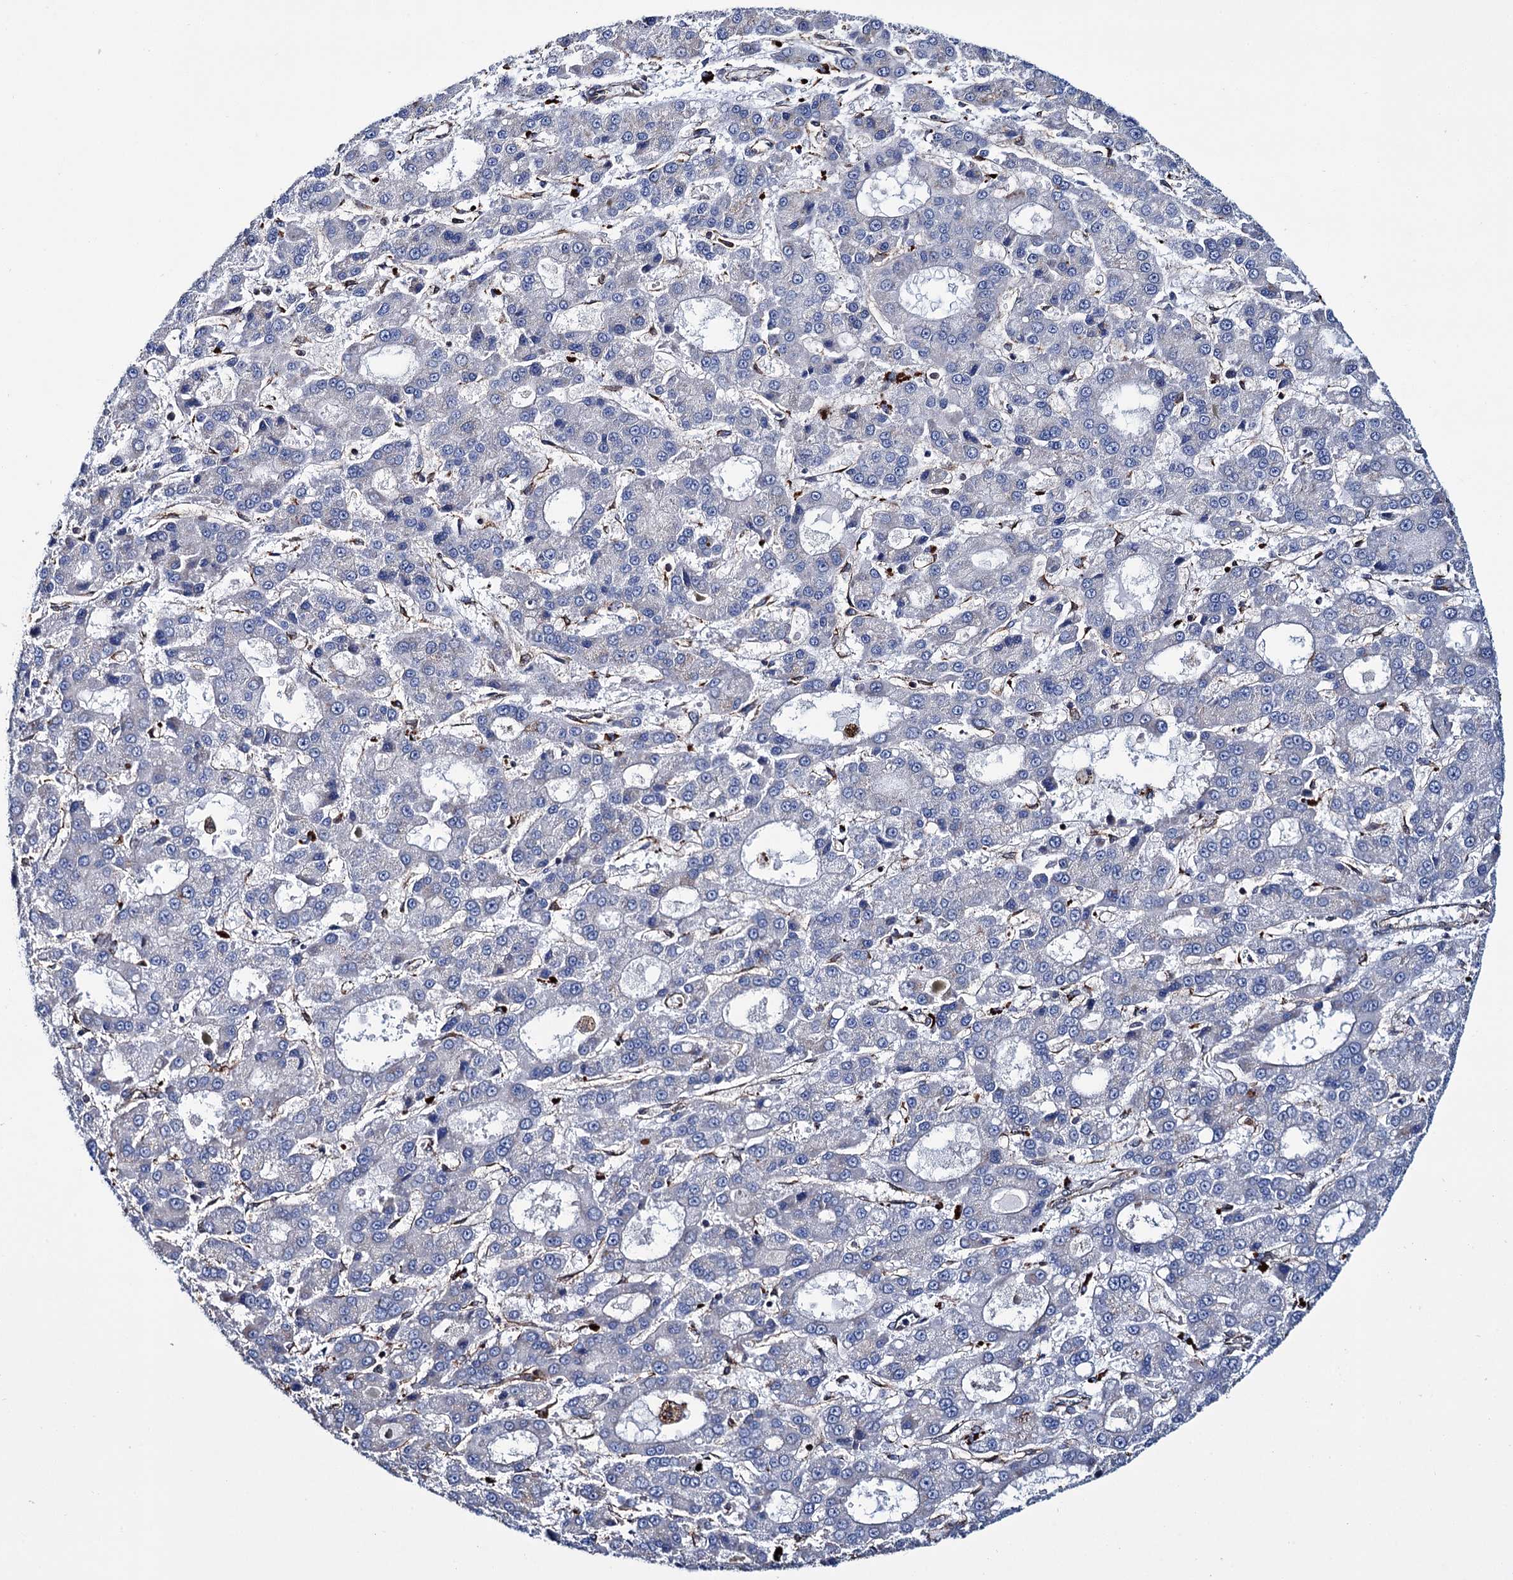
{"staining": {"intensity": "negative", "quantity": "none", "location": "none"}, "tissue": "liver cancer", "cell_type": "Tumor cells", "image_type": "cancer", "snomed": [{"axis": "morphology", "description": "Carcinoma, Hepatocellular, NOS"}, {"axis": "topography", "description": "Liver"}], "caption": "Immunohistochemistry micrograph of neoplastic tissue: liver hepatocellular carcinoma stained with DAB shows no significant protein positivity in tumor cells.", "gene": "SCPEP1", "patient": {"sex": "male", "age": 70}}